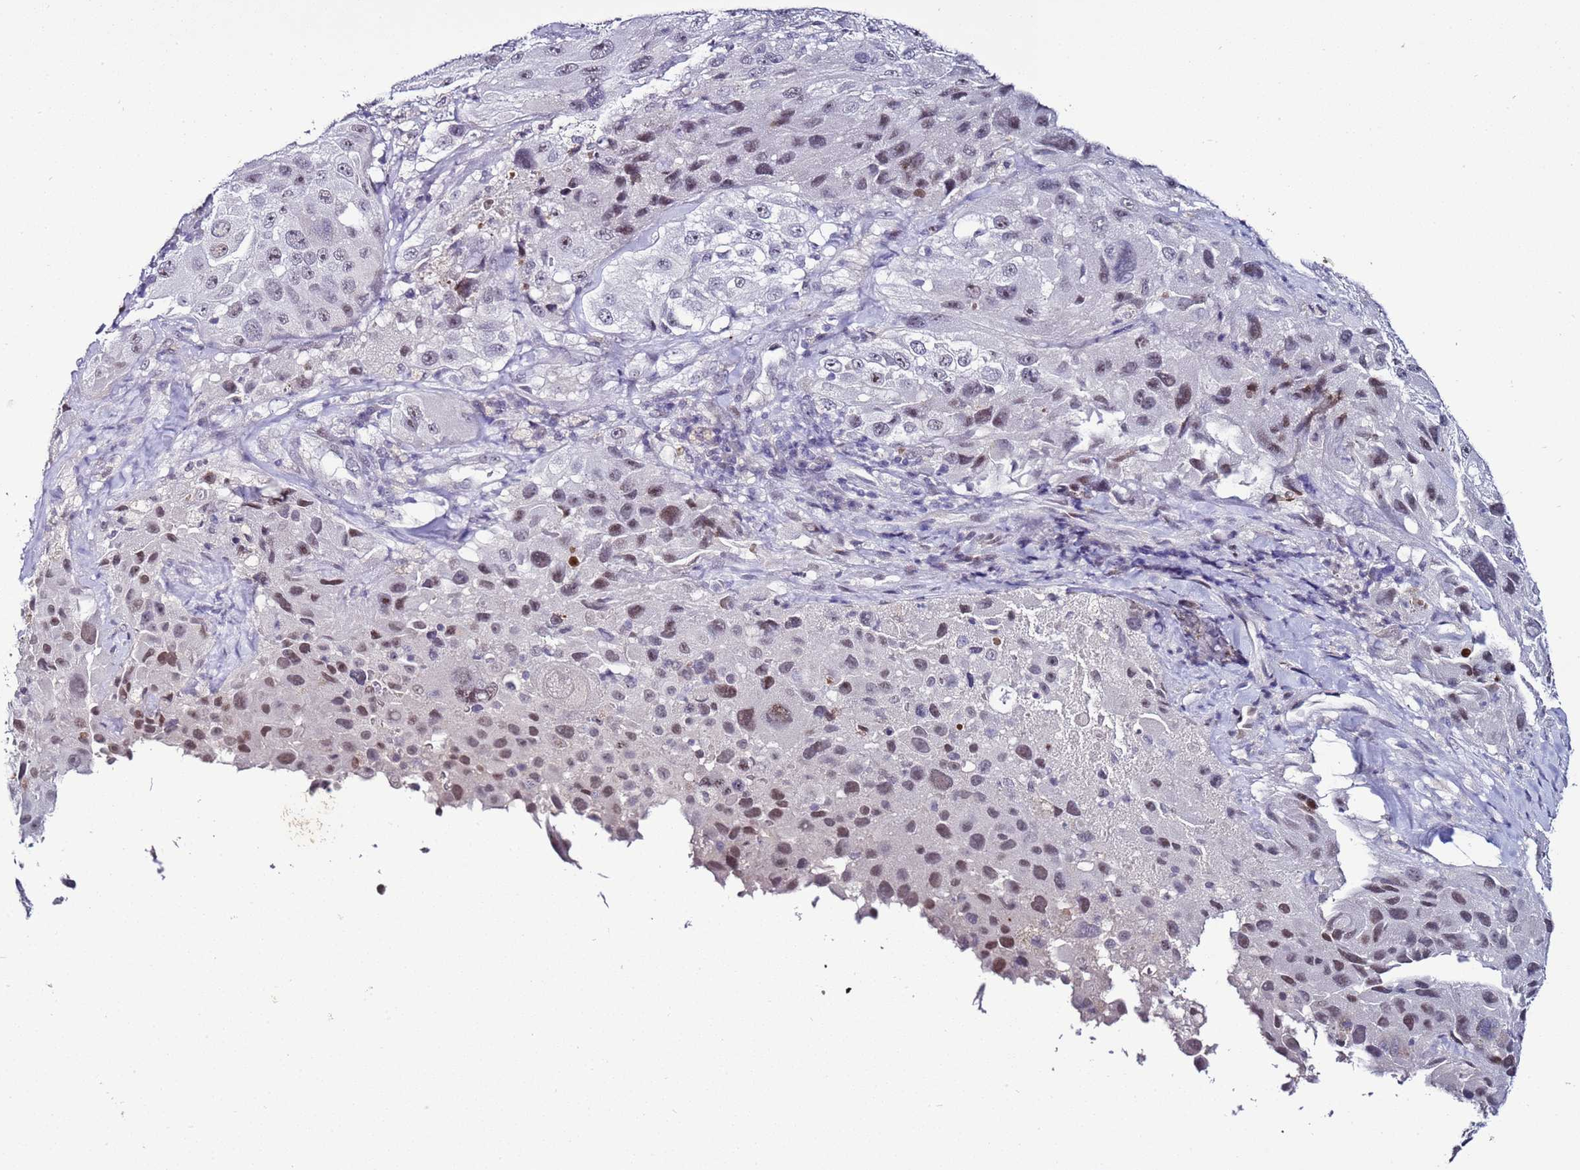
{"staining": {"intensity": "weak", "quantity": "<25%", "location": "nuclear"}, "tissue": "melanoma", "cell_type": "Tumor cells", "image_type": "cancer", "snomed": [{"axis": "morphology", "description": "Malignant melanoma, Metastatic site"}, {"axis": "topography", "description": "Lymph node"}], "caption": "Tumor cells show no significant staining in melanoma. The staining is performed using DAB (3,3'-diaminobenzidine) brown chromogen with nuclei counter-stained in using hematoxylin.", "gene": "PSMA7", "patient": {"sex": "male", "age": 62}}